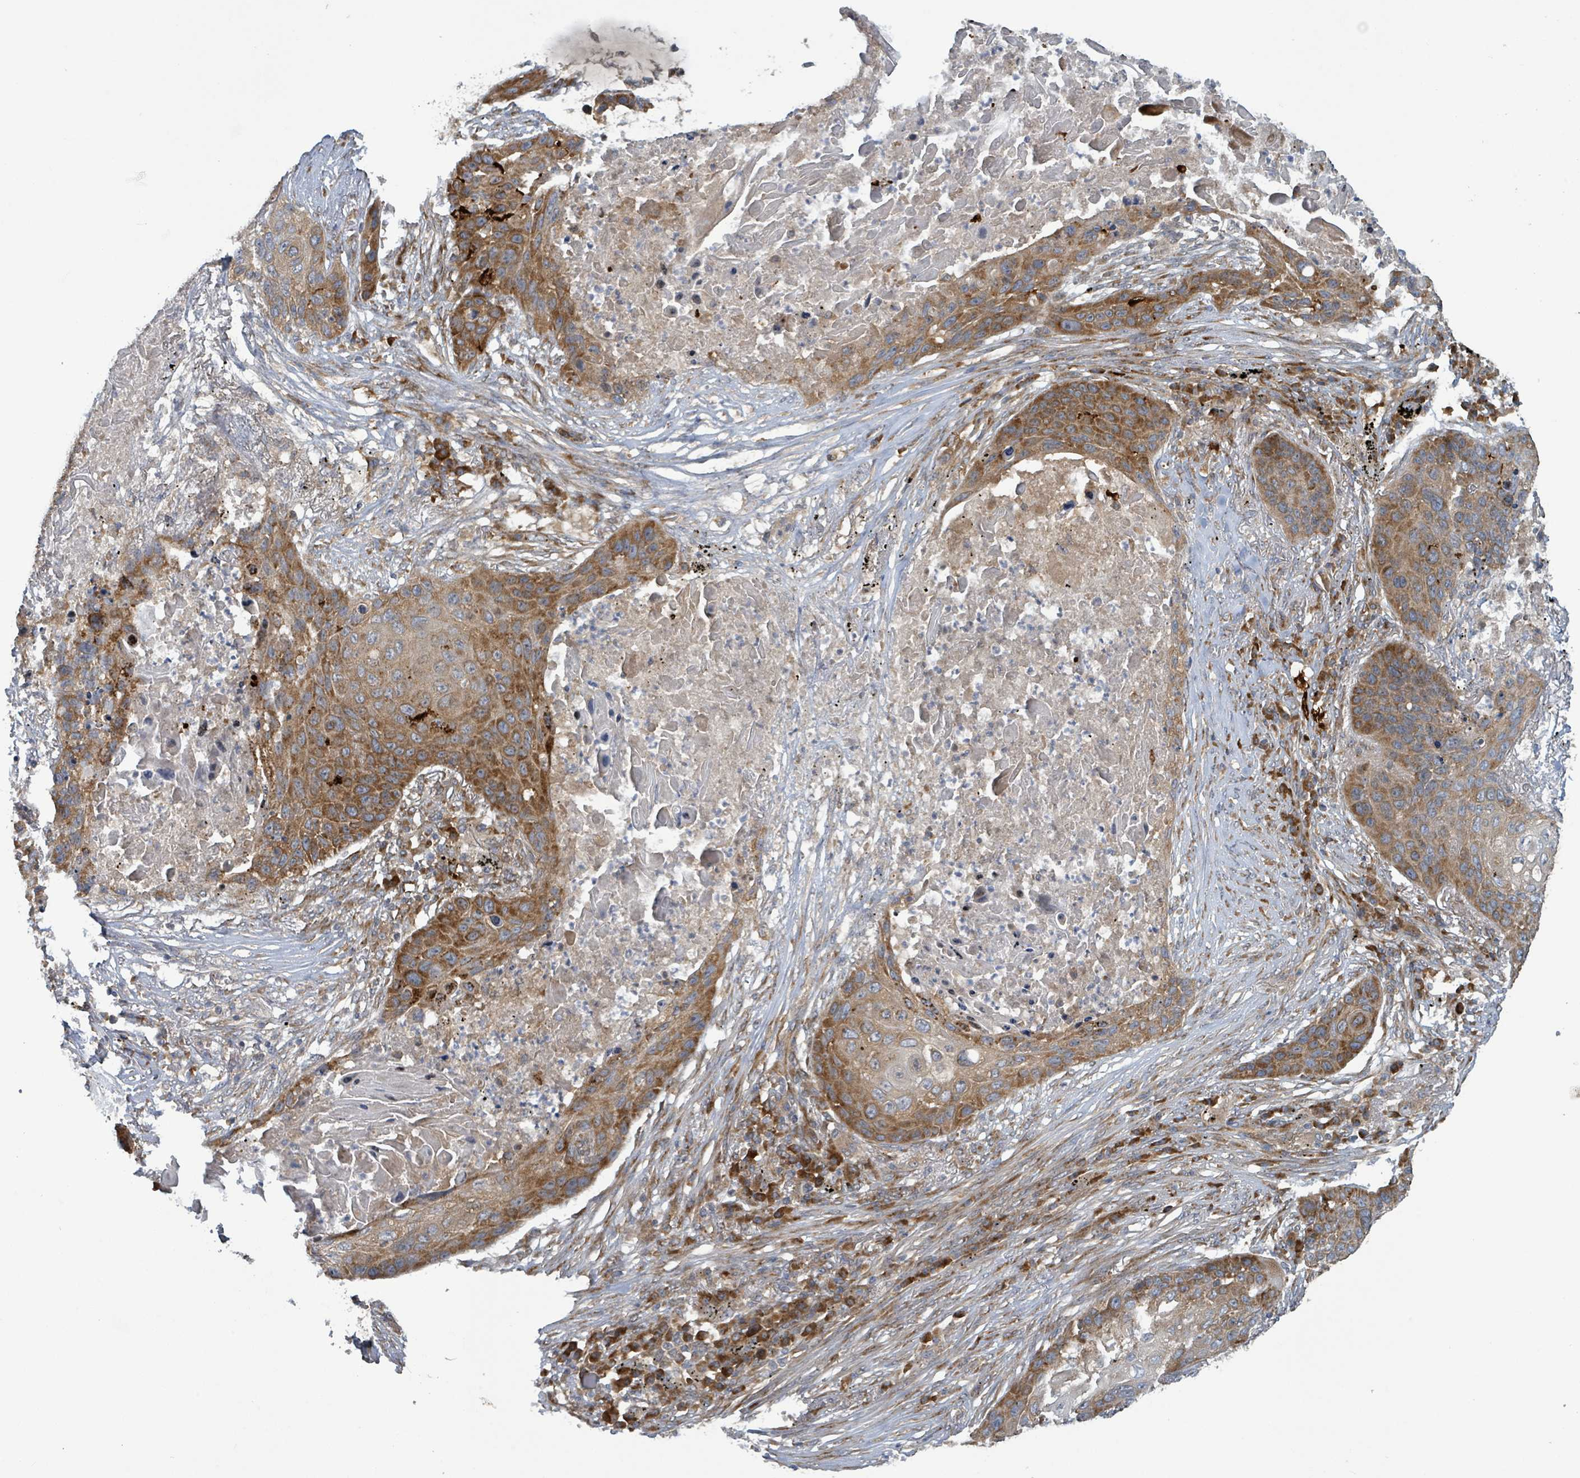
{"staining": {"intensity": "strong", "quantity": ">75%", "location": "cytoplasmic/membranous"}, "tissue": "lung cancer", "cell_type": "Tumor cells", "image_type": "cancer", "snomed": [{"axis": "morphology", "description": "Squamous cell carcinoma, NOS"}, {"axis": "topography", "description": "Lung"}], "caption": "Tumor cells exhibit strong cytoplasmic/membranous positivity in about >75% of cells in lung squamous cell carcinoma.", "gene": "OR51E1", "patient": {"sex": "female", "age": 63}}